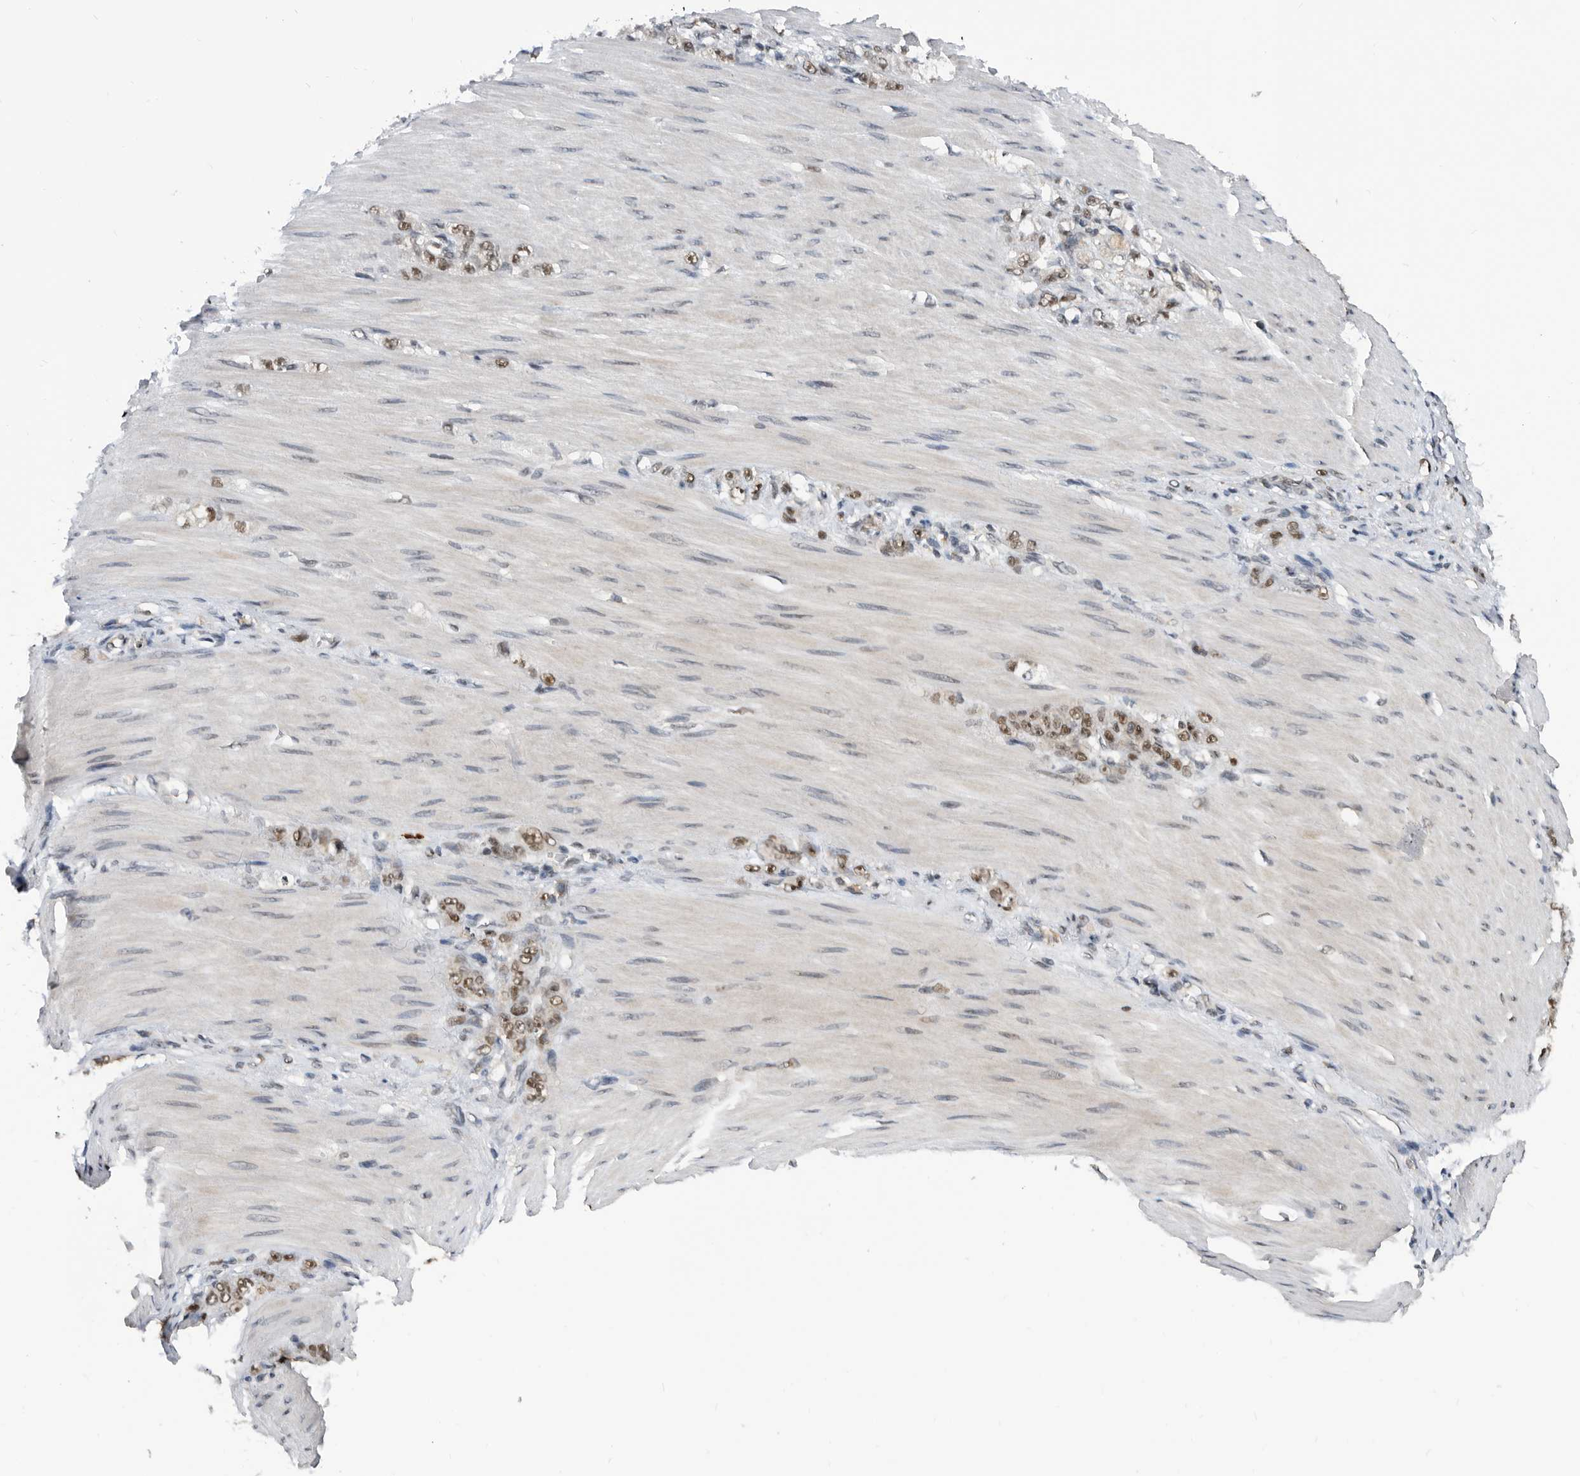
{"staining": {"intensity": "moderate", "quantity": ">75%", "location": "nuclear"}, "tissue": "stomach cancer", "cell_type": "Tumor cells", "image_type": "cancer", "snomed": [{"axis": "morphology", "description": "Normal tissue, NOS"}, {"axis": "morphology", "description": "Adenocarcinoma, NOS"}, {"axis": "topography", "description": "Stomach"}], "caption": "Stomach adenocarcinoma was stained to show a protein in brown. There is medium levels of moderate nuclear positivity in about >75% of tumor cells.", "gene": "ZNF260", "patient": {"sex": "male", "age": 82}}